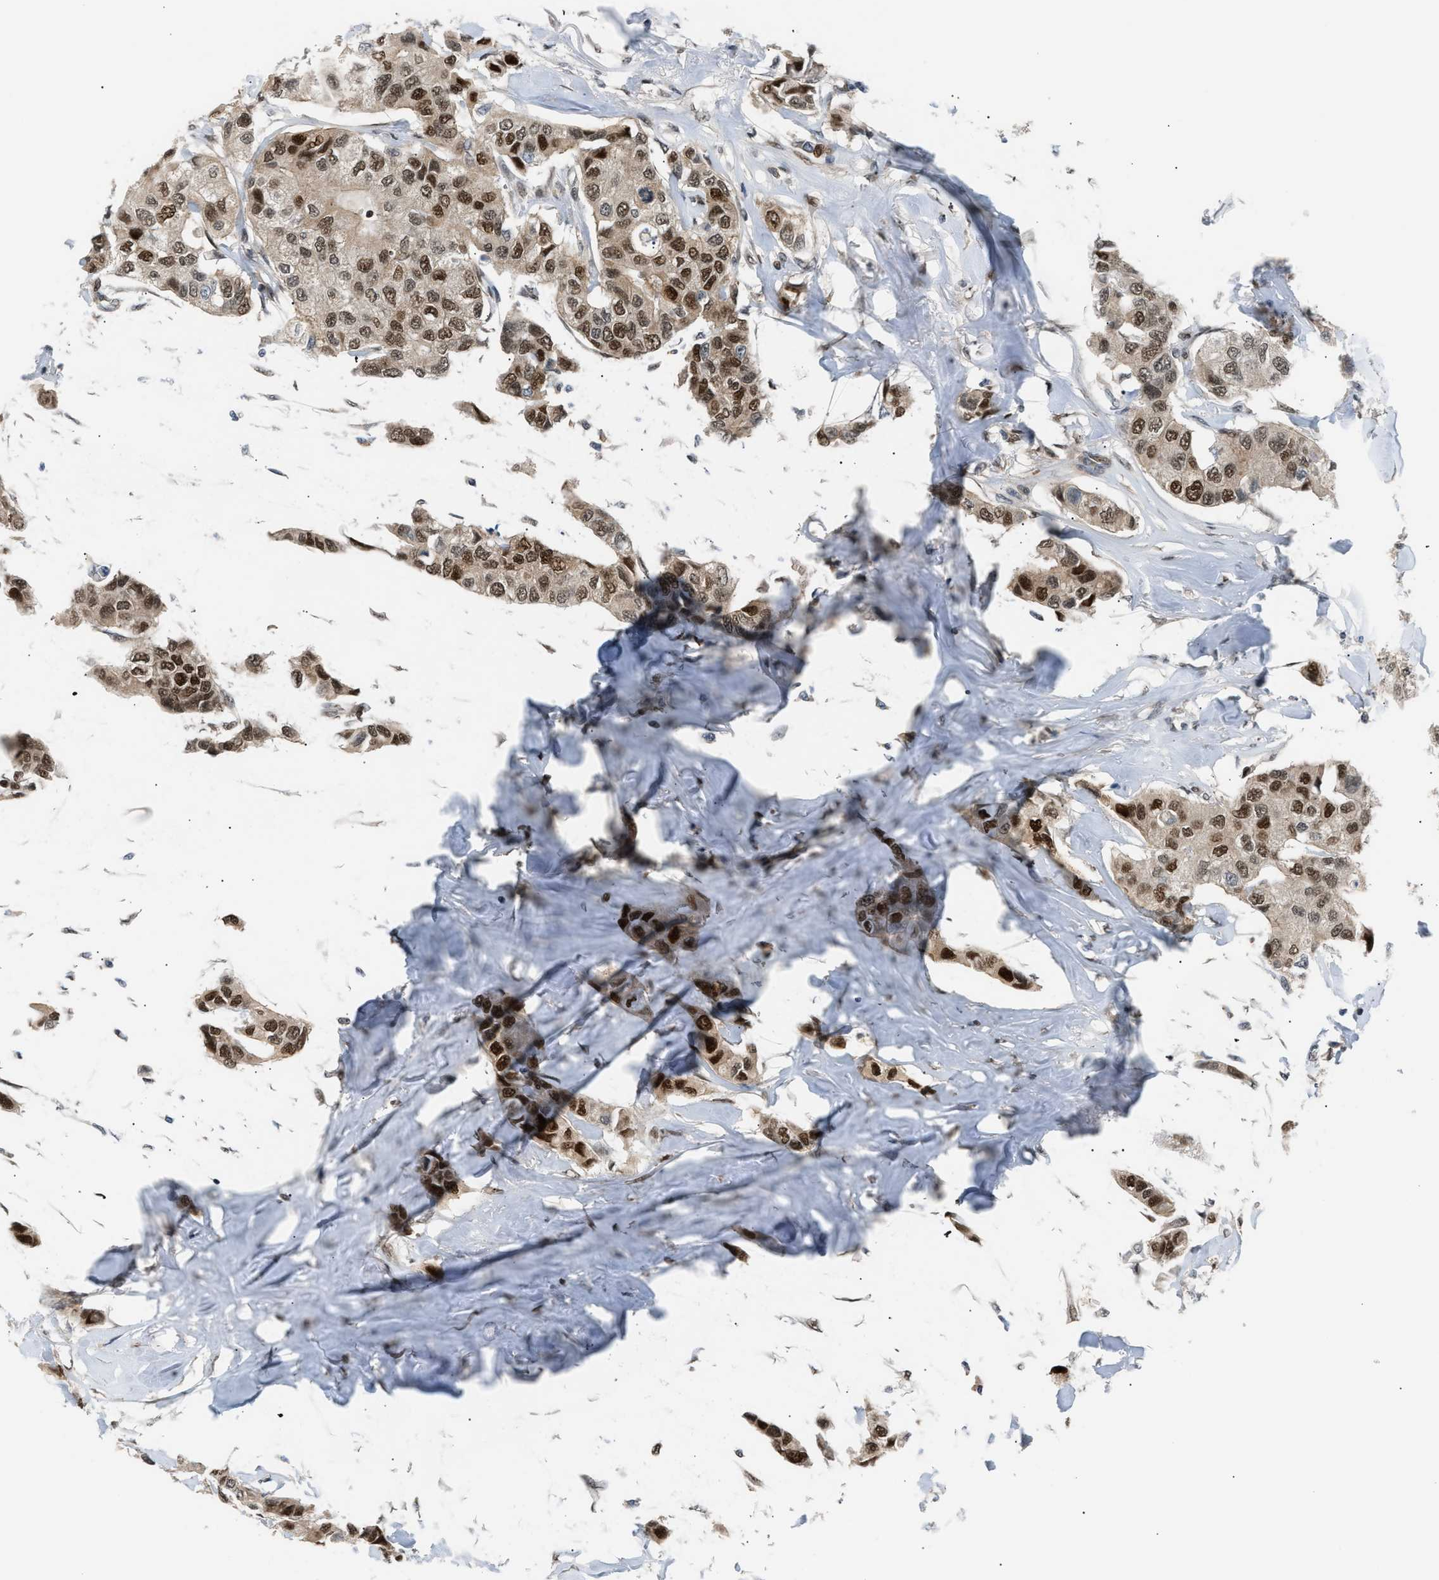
{"staining": {"intensity": "strong", "quantity": ">75%", "location": "nuclear"}, "tissue": "breast cancer", "cell_type": "Tumor cells", "image_type": "cancer", "snomed": [{"axis": "morphology", "description": "Duct carcinoma"}, {"axis": "topography", "description": "Breast"}], "caption": "This is an image of immunohistochemistry staining of breast cancer (invasive ductal carcinoma), which shows strong positivity in the nuclear of tumor cells.", "gene": "SSBP2", "patient": {"sex": "female", "age": 80}}